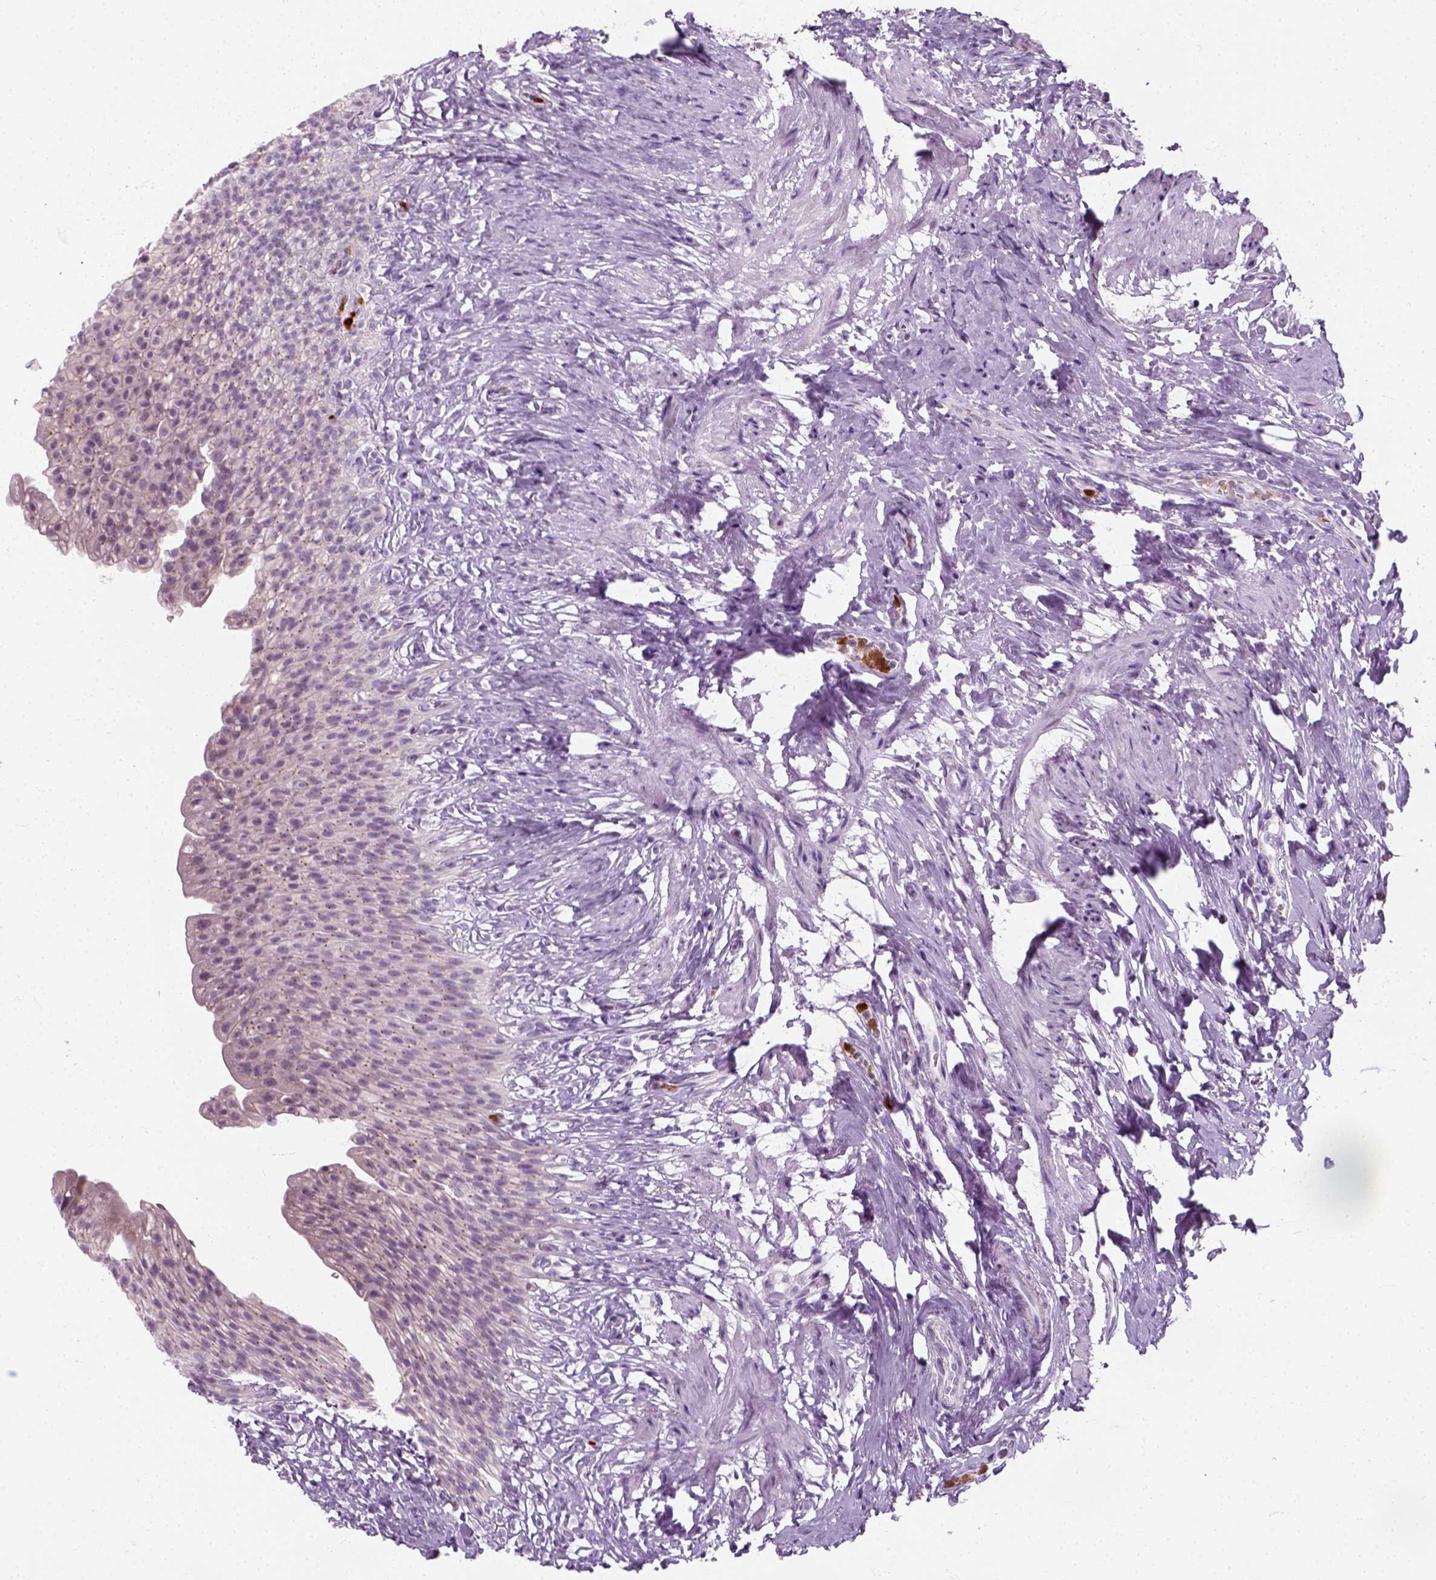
{"staining": {"intensity": "negative", "quantity": "none", "location": "none"}, "tissue": "urinary bladder", "cell_type": "Urothelial cells", "image_type": "normal", "snomed": [{"axis": "morphology", "description": "Normal tissue, NOS"}, {"axis": "topography", "description": "Urinary bladder"}, {"axis": "topography", "description": "Prostate"}], "caption": "Protein analysis of unremarkable urinary bladder exhibits no significant staining in urothelial cells. (Stains: DAB (3,3'-diaminobenzidine) immunohistochemistry with hematoxylin counter stain, Microscopy: brightfield microscopy at high magnification).", "gene": "IL4", "patient": {"sex": "male", "age": 76}}